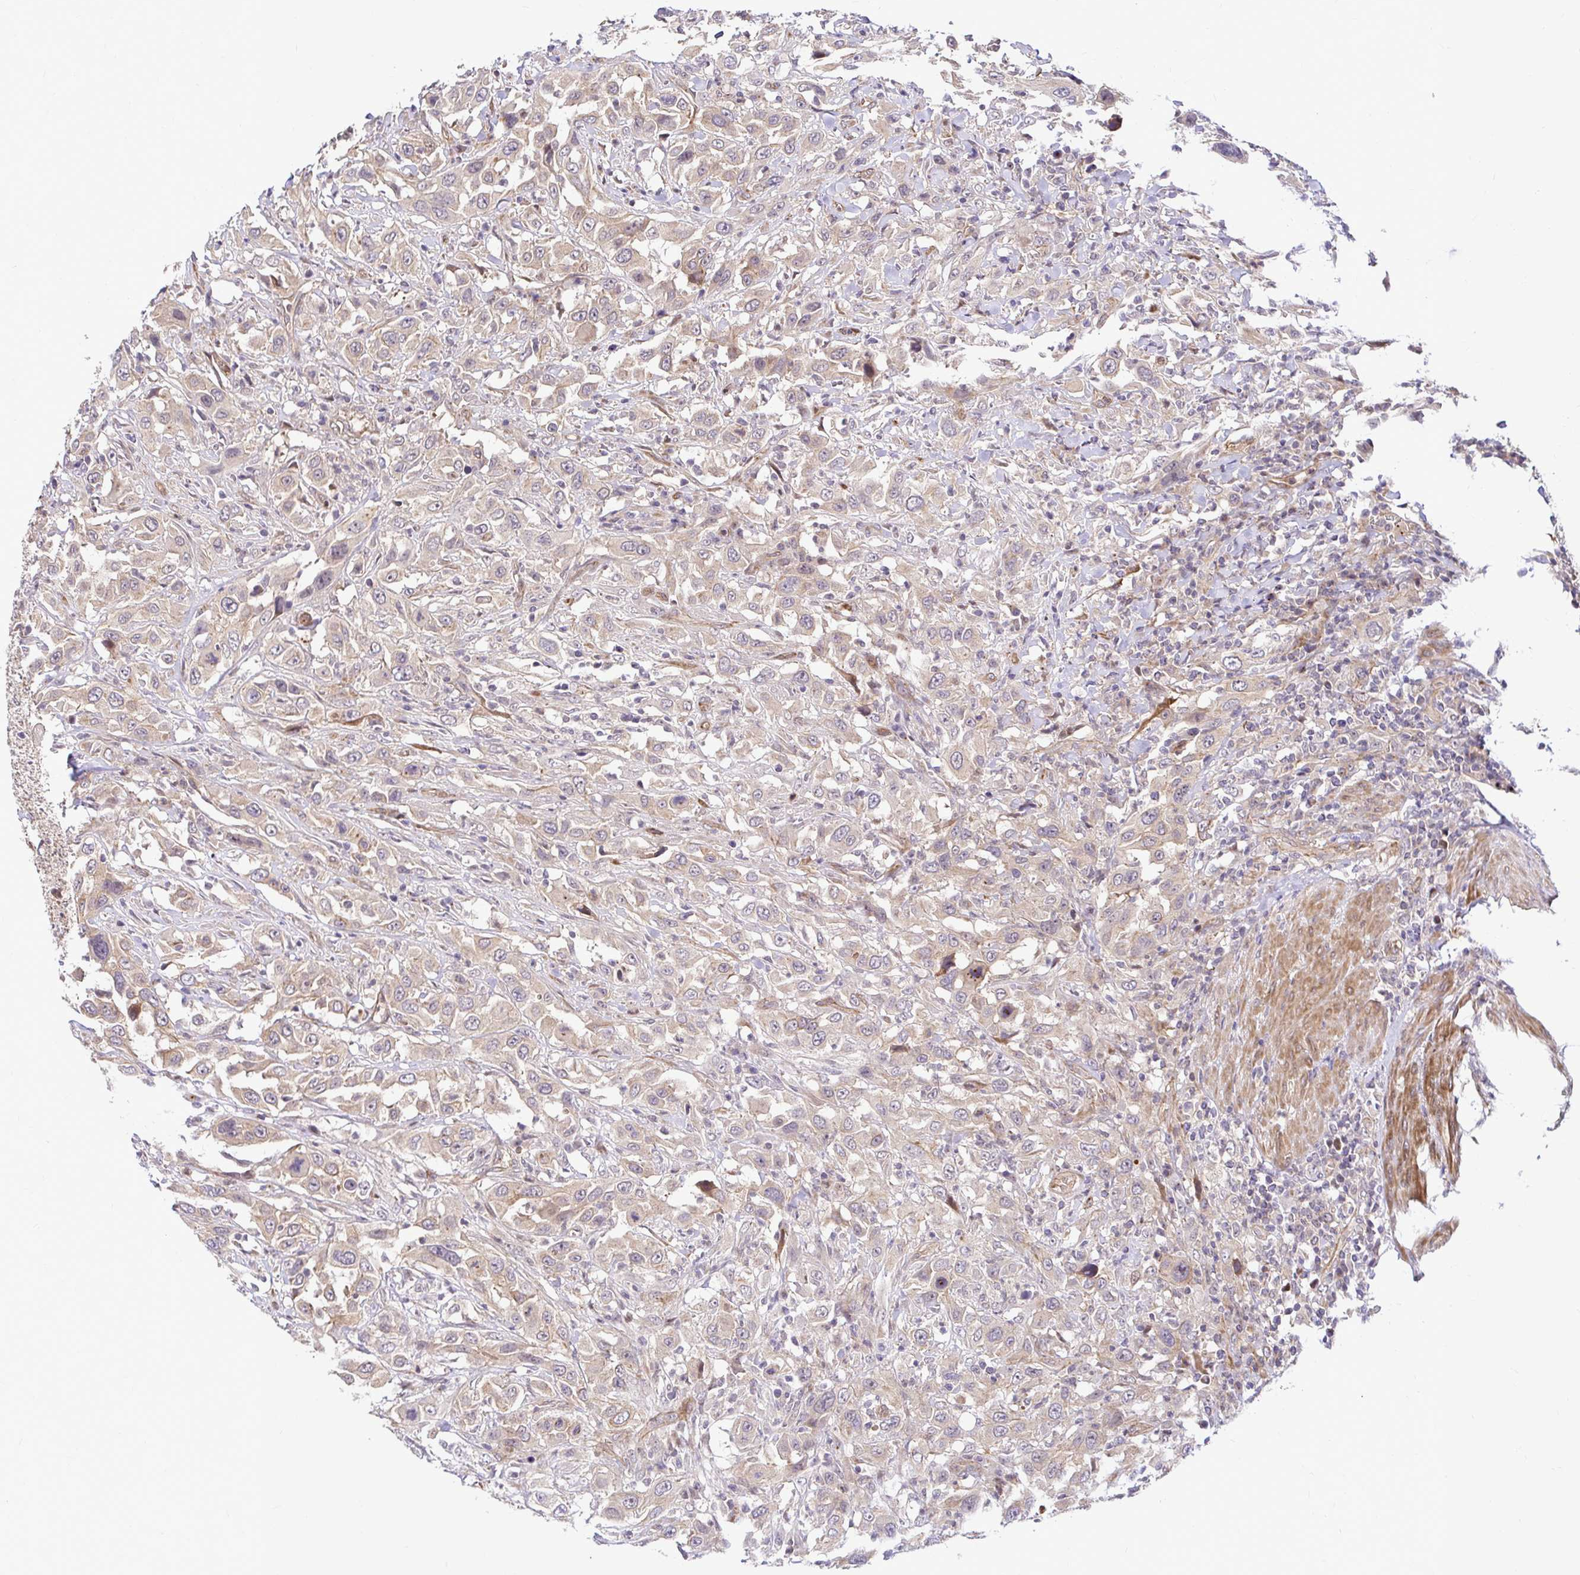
{"staining": {"intensity": "weak", "quantity": "25%-75%", "location": "cytoplasmic/membranous"}, "tissue": "urothelial cancer", "cell_type": "Tumor cells", "image_type": "cancer", "snomed": [{"axis": "morphology", "description": "Urothelial carcinoma, High grade"}, {"axis": "topography", "description": "Urinary bladder"}], "caption": "The photomicrograph displays a brown stain indicating the presence of a protein in the cytoplasmic/membranous of tumor cells in urothelial cancer.", "gene": "TRIM55", "patient": {"sex": "male", "age": 61}}